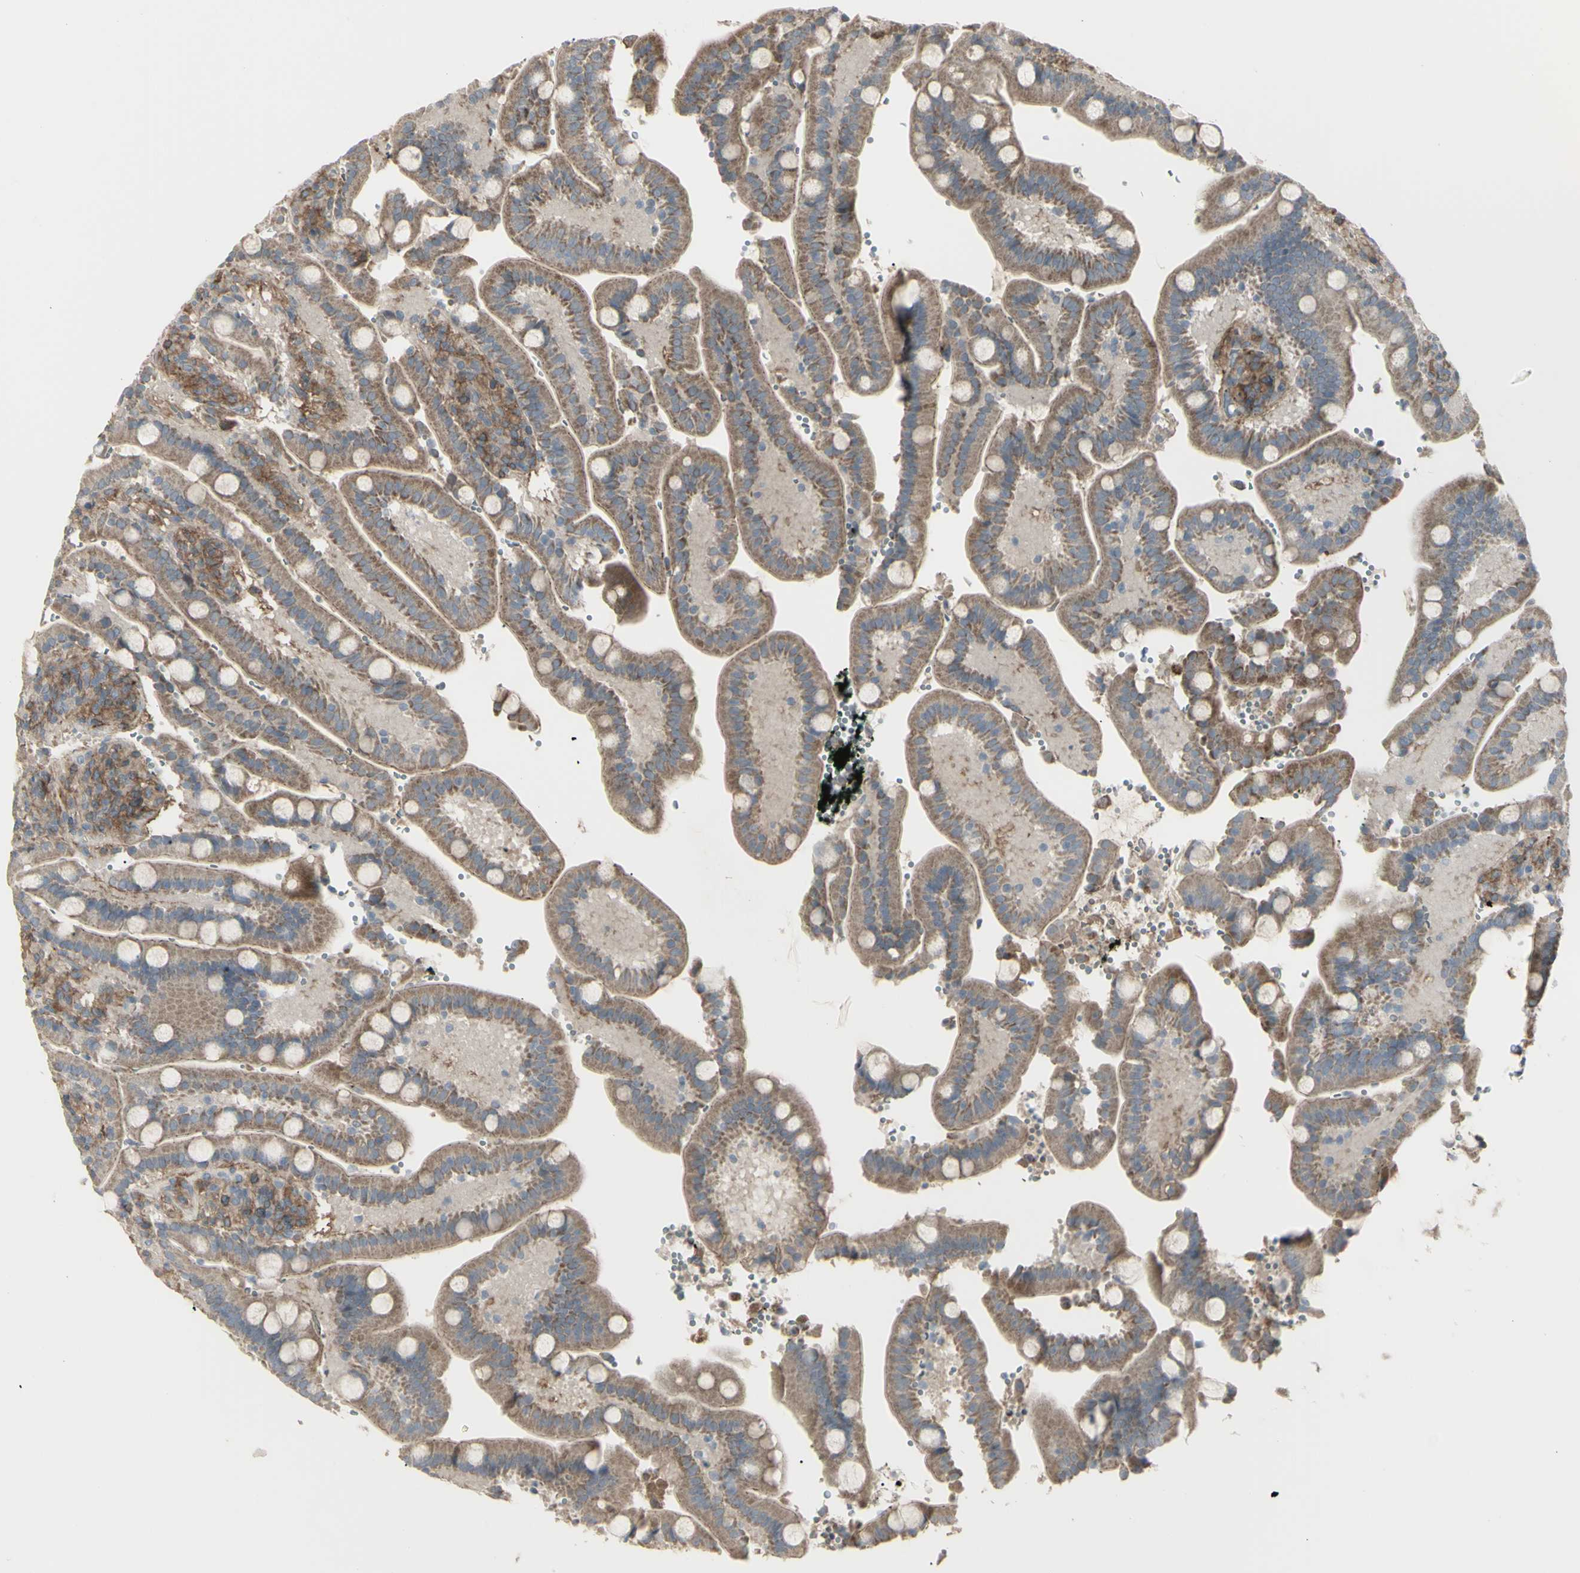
{"staining": {"intensity": "moderate", "quantity": ">75%", "location": "cytoplasmic/membranous"}, "tissue": "duodenum", "cell_type": "Glandular cells", "image_type": "normal", "snomed": [{"axis": "morphology", "description": "Normal tissue, NOS"}, {"axis": "topography", "description": "Small intestine, NOS"}], "caption": "Immunohistochemistry photomicrograph of benign duodenum: human duodenum stained using IHC reveals medium levels of moderate protein expression localized specifically in the cytoplasmic/membranous of glandular cells, appearing as a cytoplasmic/membranous brown color.", "gene": "CD276", "patient": {"sex": "female", "age": 71}}